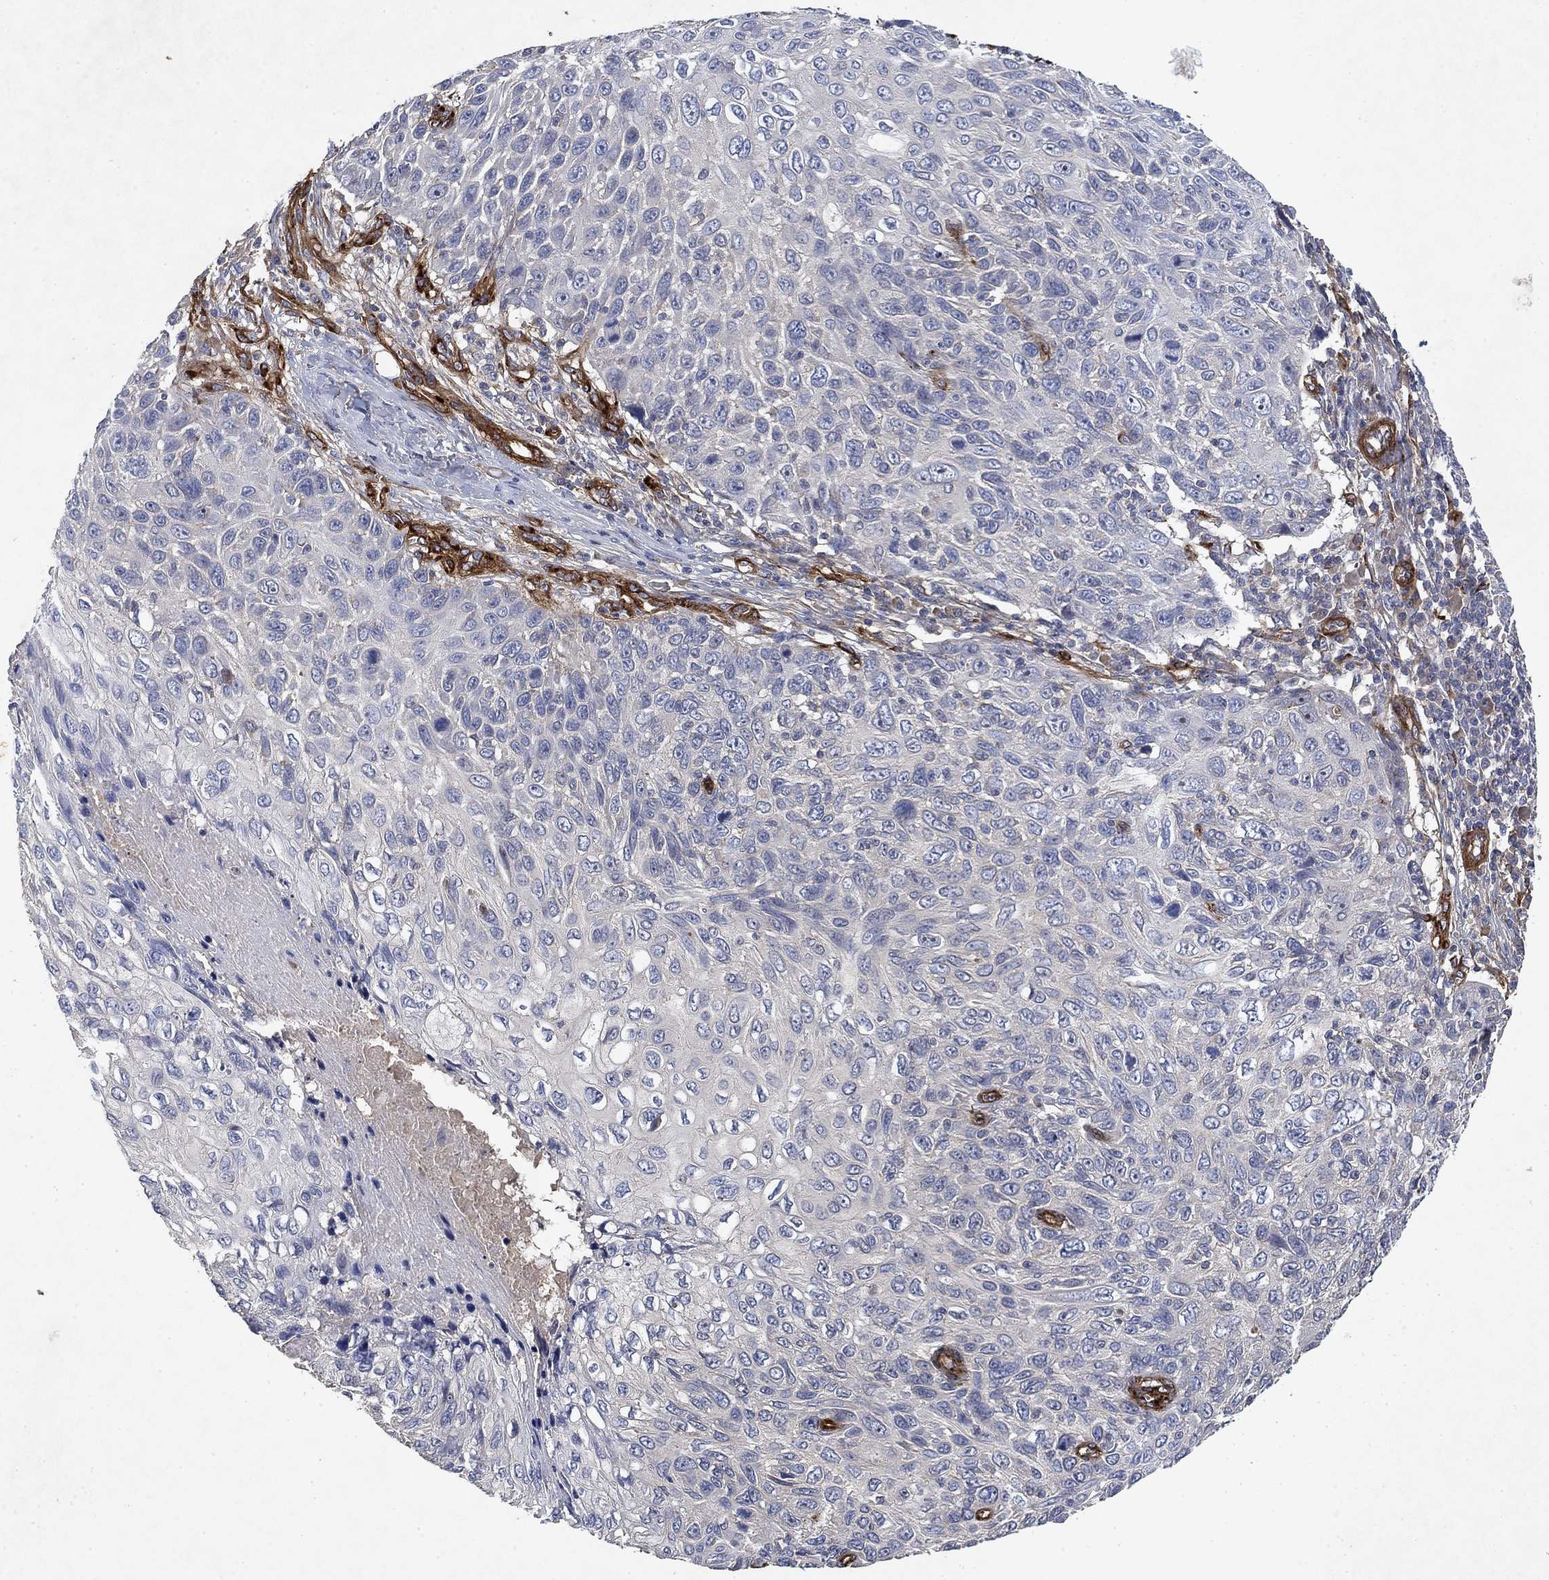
{"staining": {"intensity": "negative", "quantity": "none", "location": "none"}, "tissue": "skin cancer", "cell_type": "Tumor cells", "image_type": "cancer", "snomed": [{"axis": "morphology", "description": "Squamous cell carcinoma, NOS"}, {"axis": "topography", "description": "Skin"}], "caption": "Image shows no significant protein positivity in tumor cells of skin squamous cell carcinoma. (Brightfield microscopy of DAB IHC at high magnification).", "gene": "COL4A2", "patient": {"sex": "male", "age": 92}}